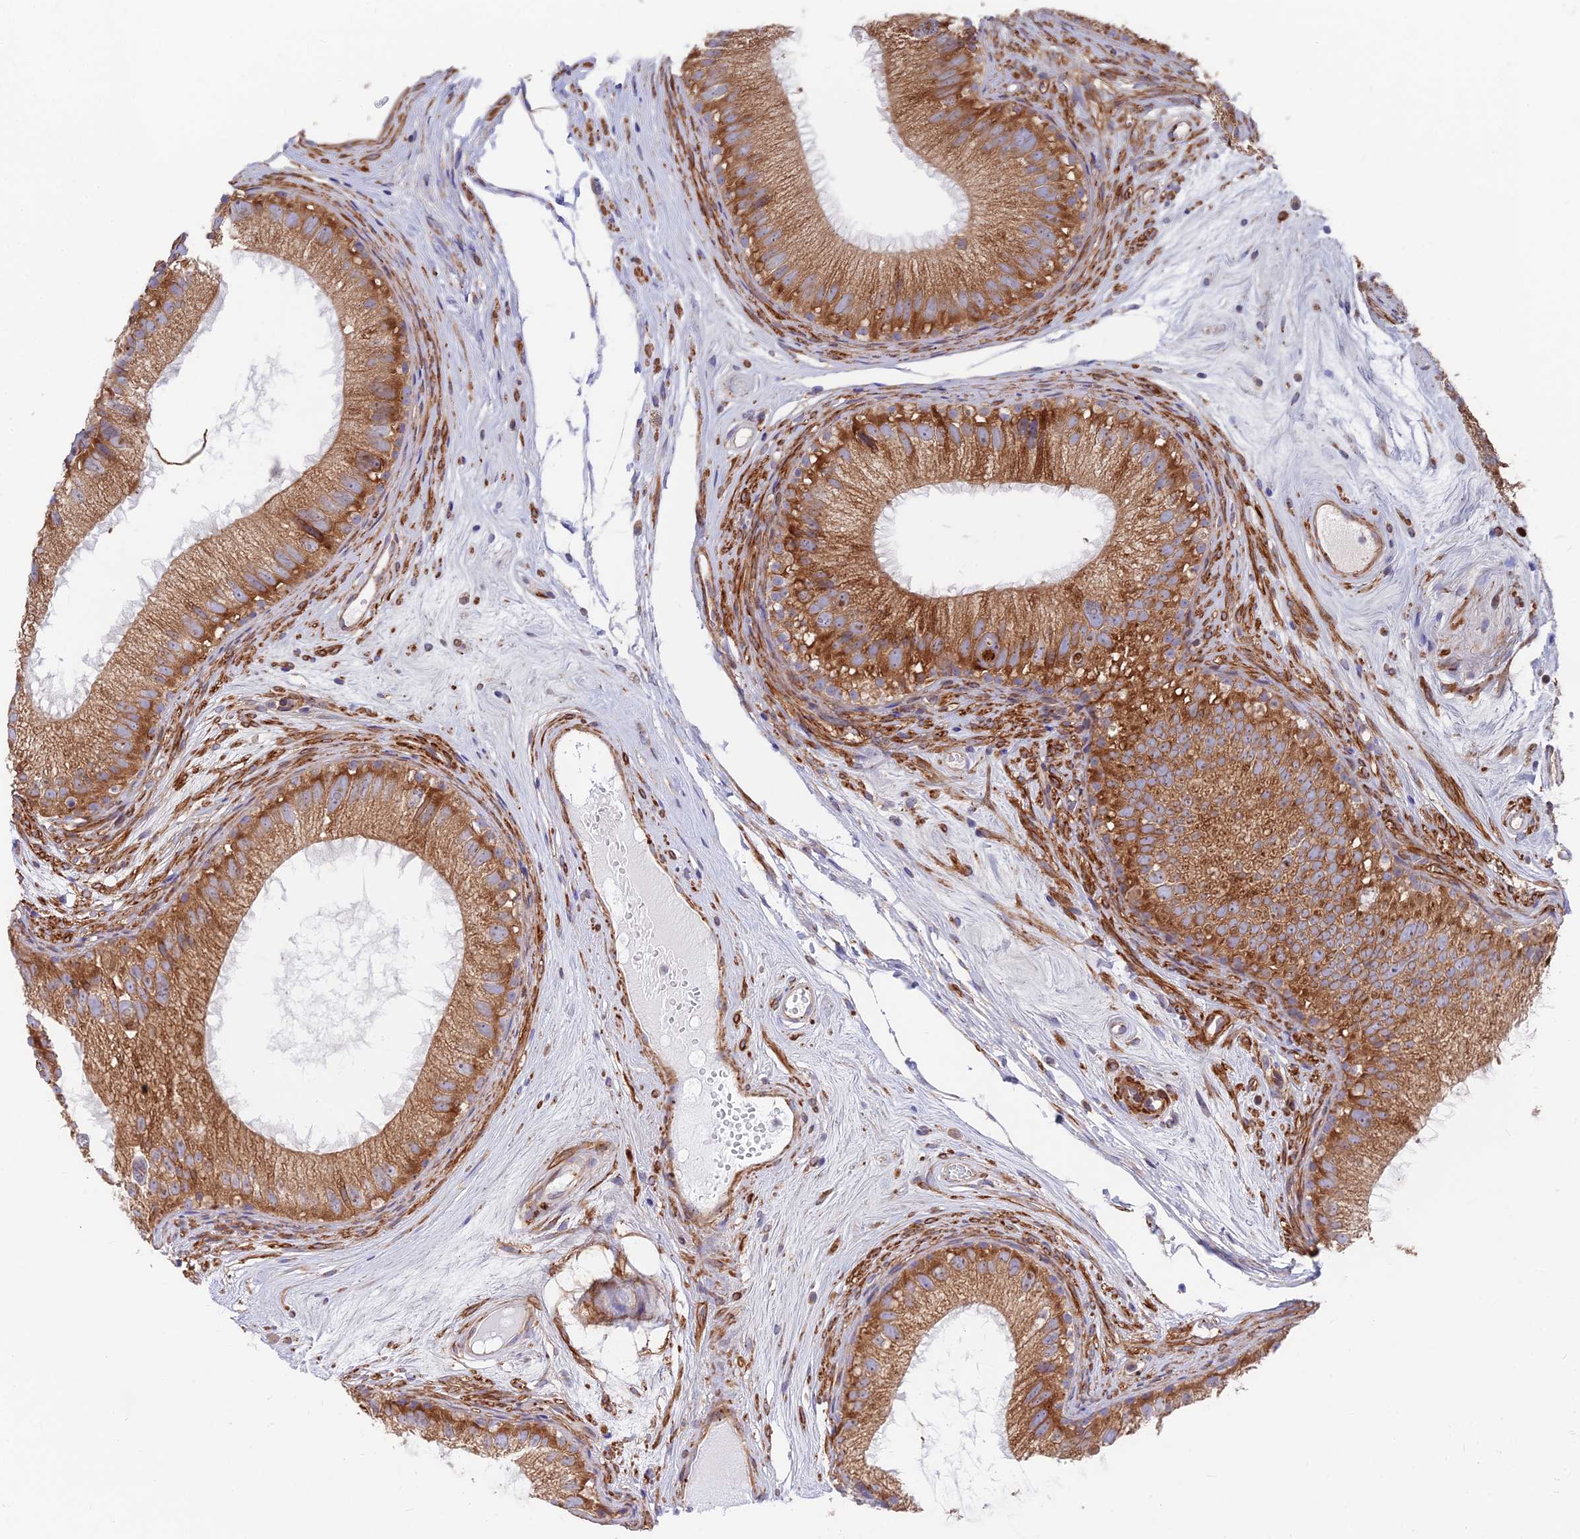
{"staining": {"intensity": "strong", "quantity": ">75%", "location": "cytoplasmic/membranous"}, "tissue": "epididymis", "cell_type": "Glandular cells", "image_type": "normal", "snomed": [{"axis": "morphology", "description": "Normal tissue, NOS"}, {"axis": "topography", "description": "Epididymis"}], "caption": "An IHC micrograph of benign tissue is shown. Protein staining in brown highlights strong cytoplasmic/membranous positivity in epididymis within glandular cells. The protein is shown in brown color, while the nuclei are stained blue.", "gene": "TBC1D20", "patient": {"sex": "male", "age": 77}}